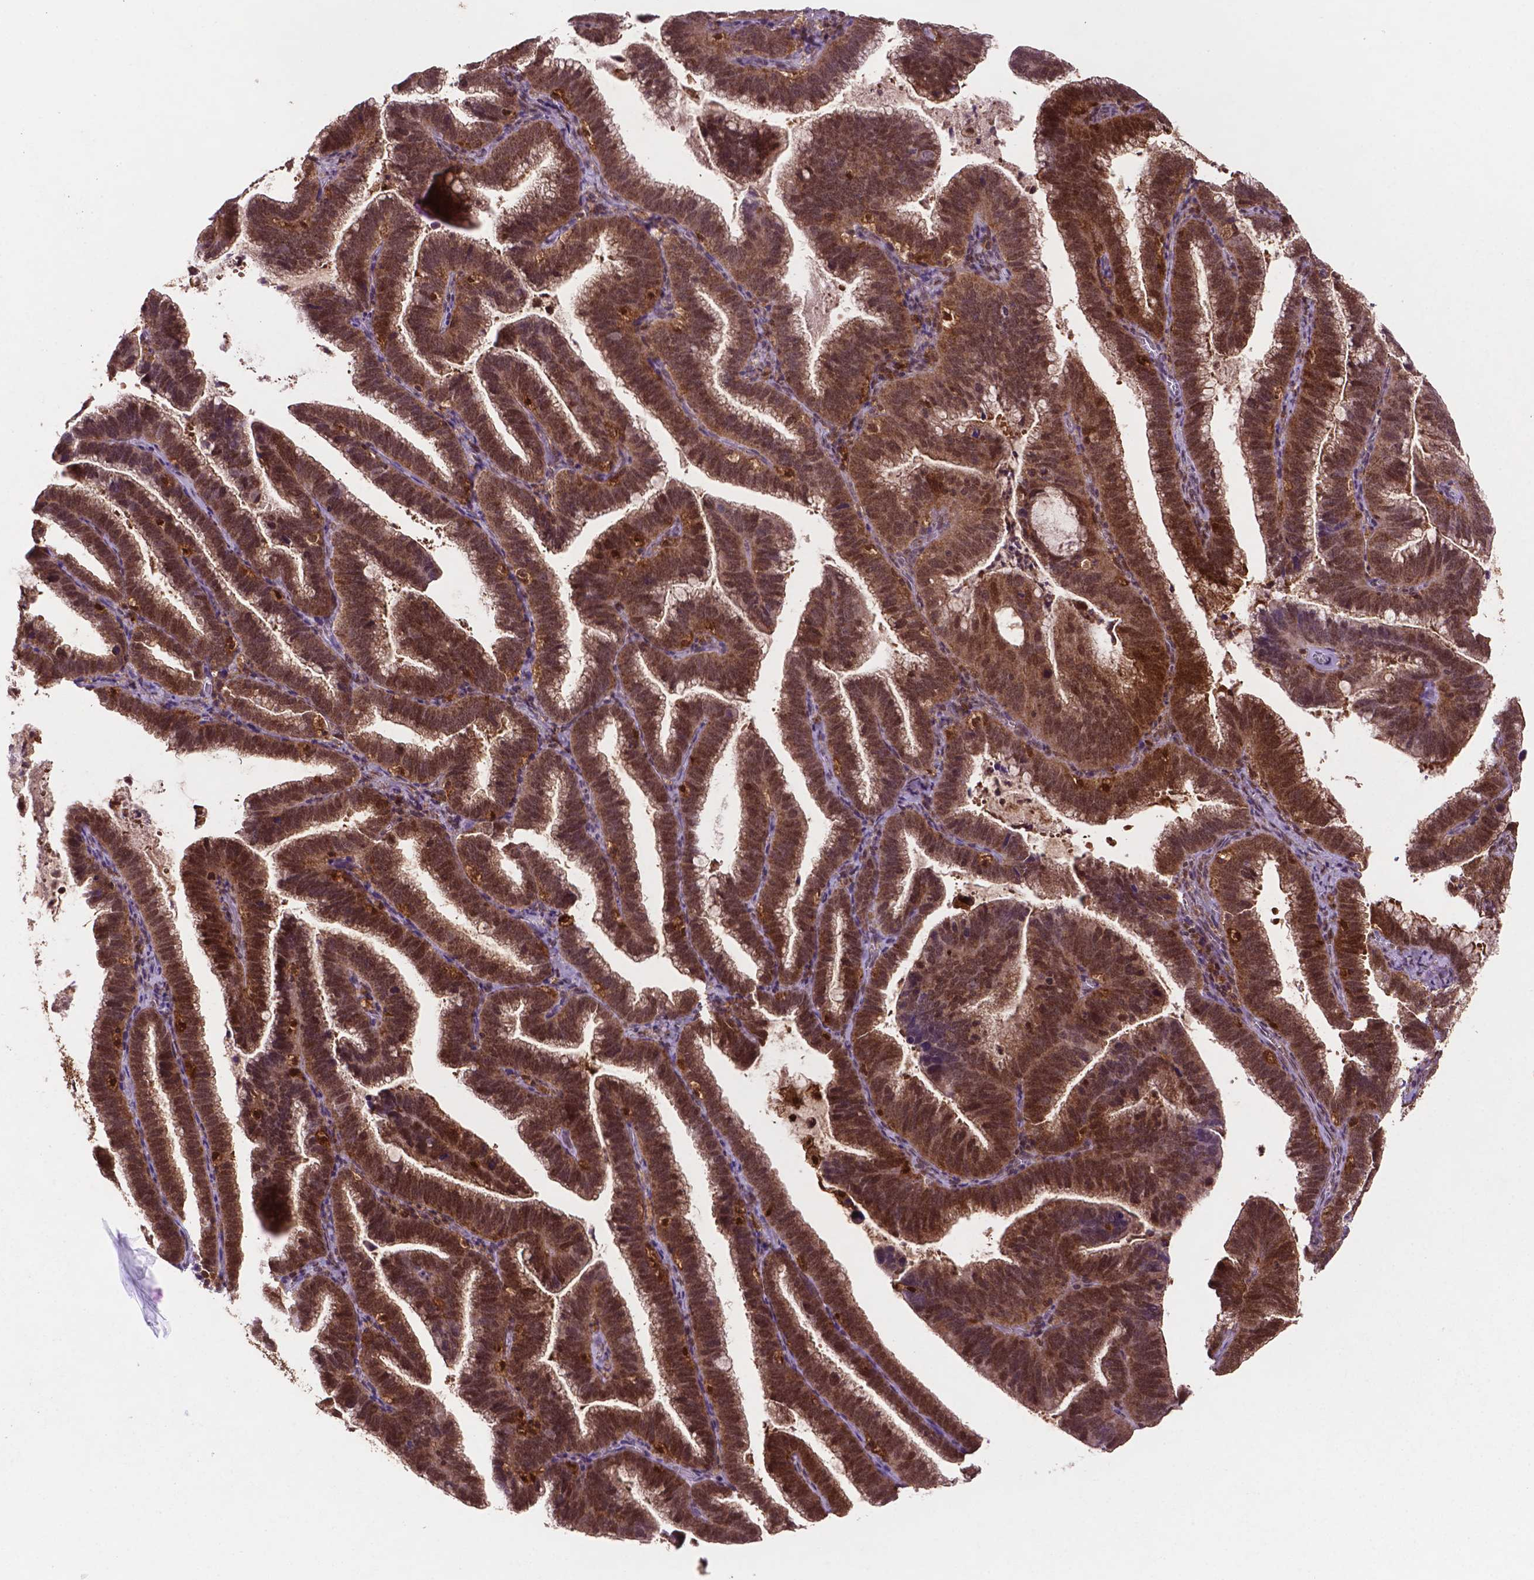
{"staining": {"intensity": "strong", "quantity": ">75%", "location": "cytoplasmic/membranous,nuclear"}, "tissue": "cervical cancer", "cell_type": "Tumor cells", "image_type": "cancer", "snomed": [{"axis": "morphology", "description": "Adenocarcinoma, NOS"}, {"axis": "topography", "description": "Cervix"}], "caption": "Protein staining exhibits strong cytoplasmic/membranous and nuclear expression in about >75% of tumor cells in cervical cancer.", "gene": "UBE2L6", "patient": {"sex": "female", "age": 61}}